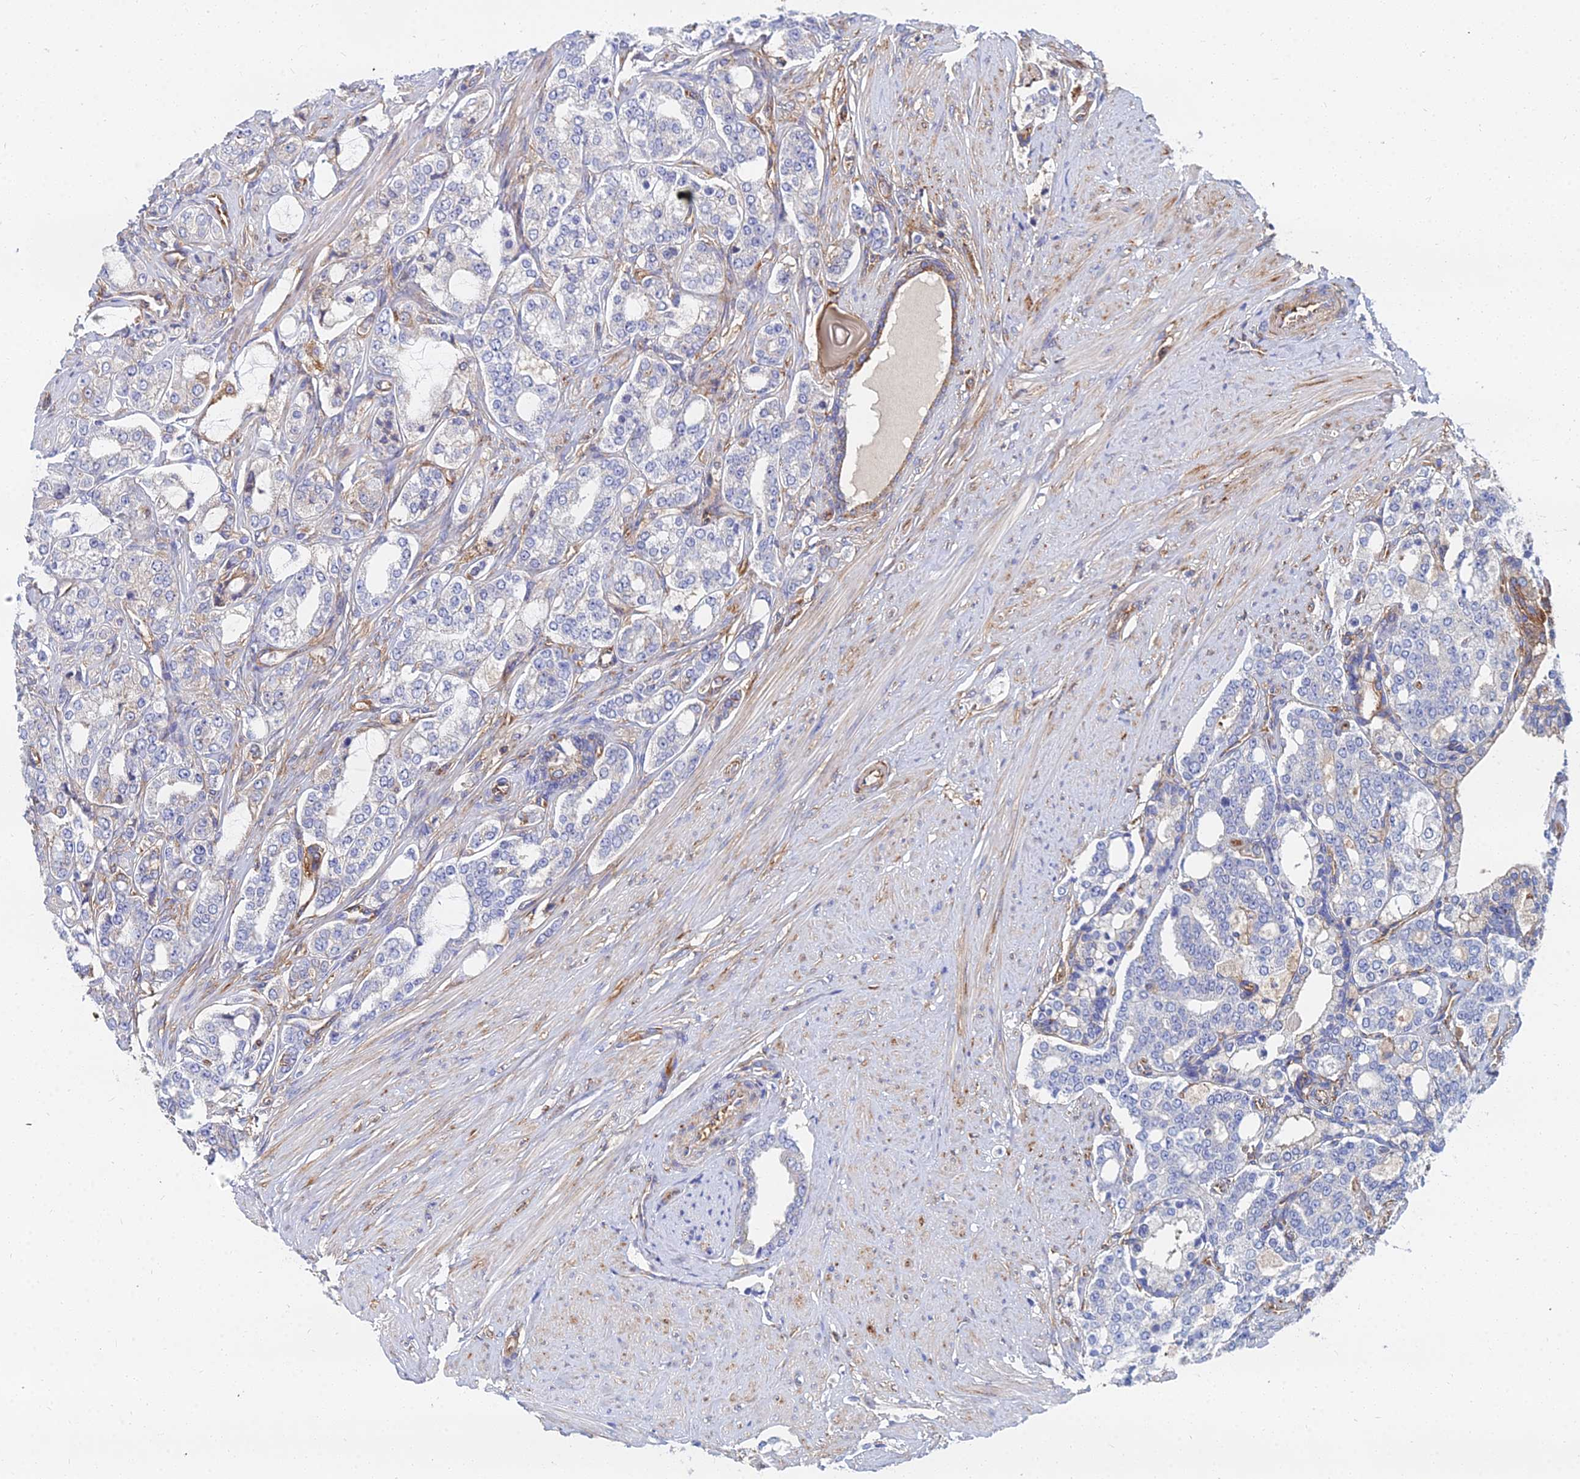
{"staining": {"intensity": "negative", "quantity": "none", "location": "none"}, "tissue": "prostate cancer", "cell_type": "Tumor cells", "image_type": "cancer", "snomed": [{"axis": "morphology", "description": "Adenocarcinoma, High grade"}, {"axis": "topography", "description": "Prostate"}], "caption": "This is an IHC micrograph of prostate cancer (adenocarcinoma (high-grade)). There is no positivity in tumor cells.", "gene": "GPR42", "patient": {"sex": "male", "age": 64}}